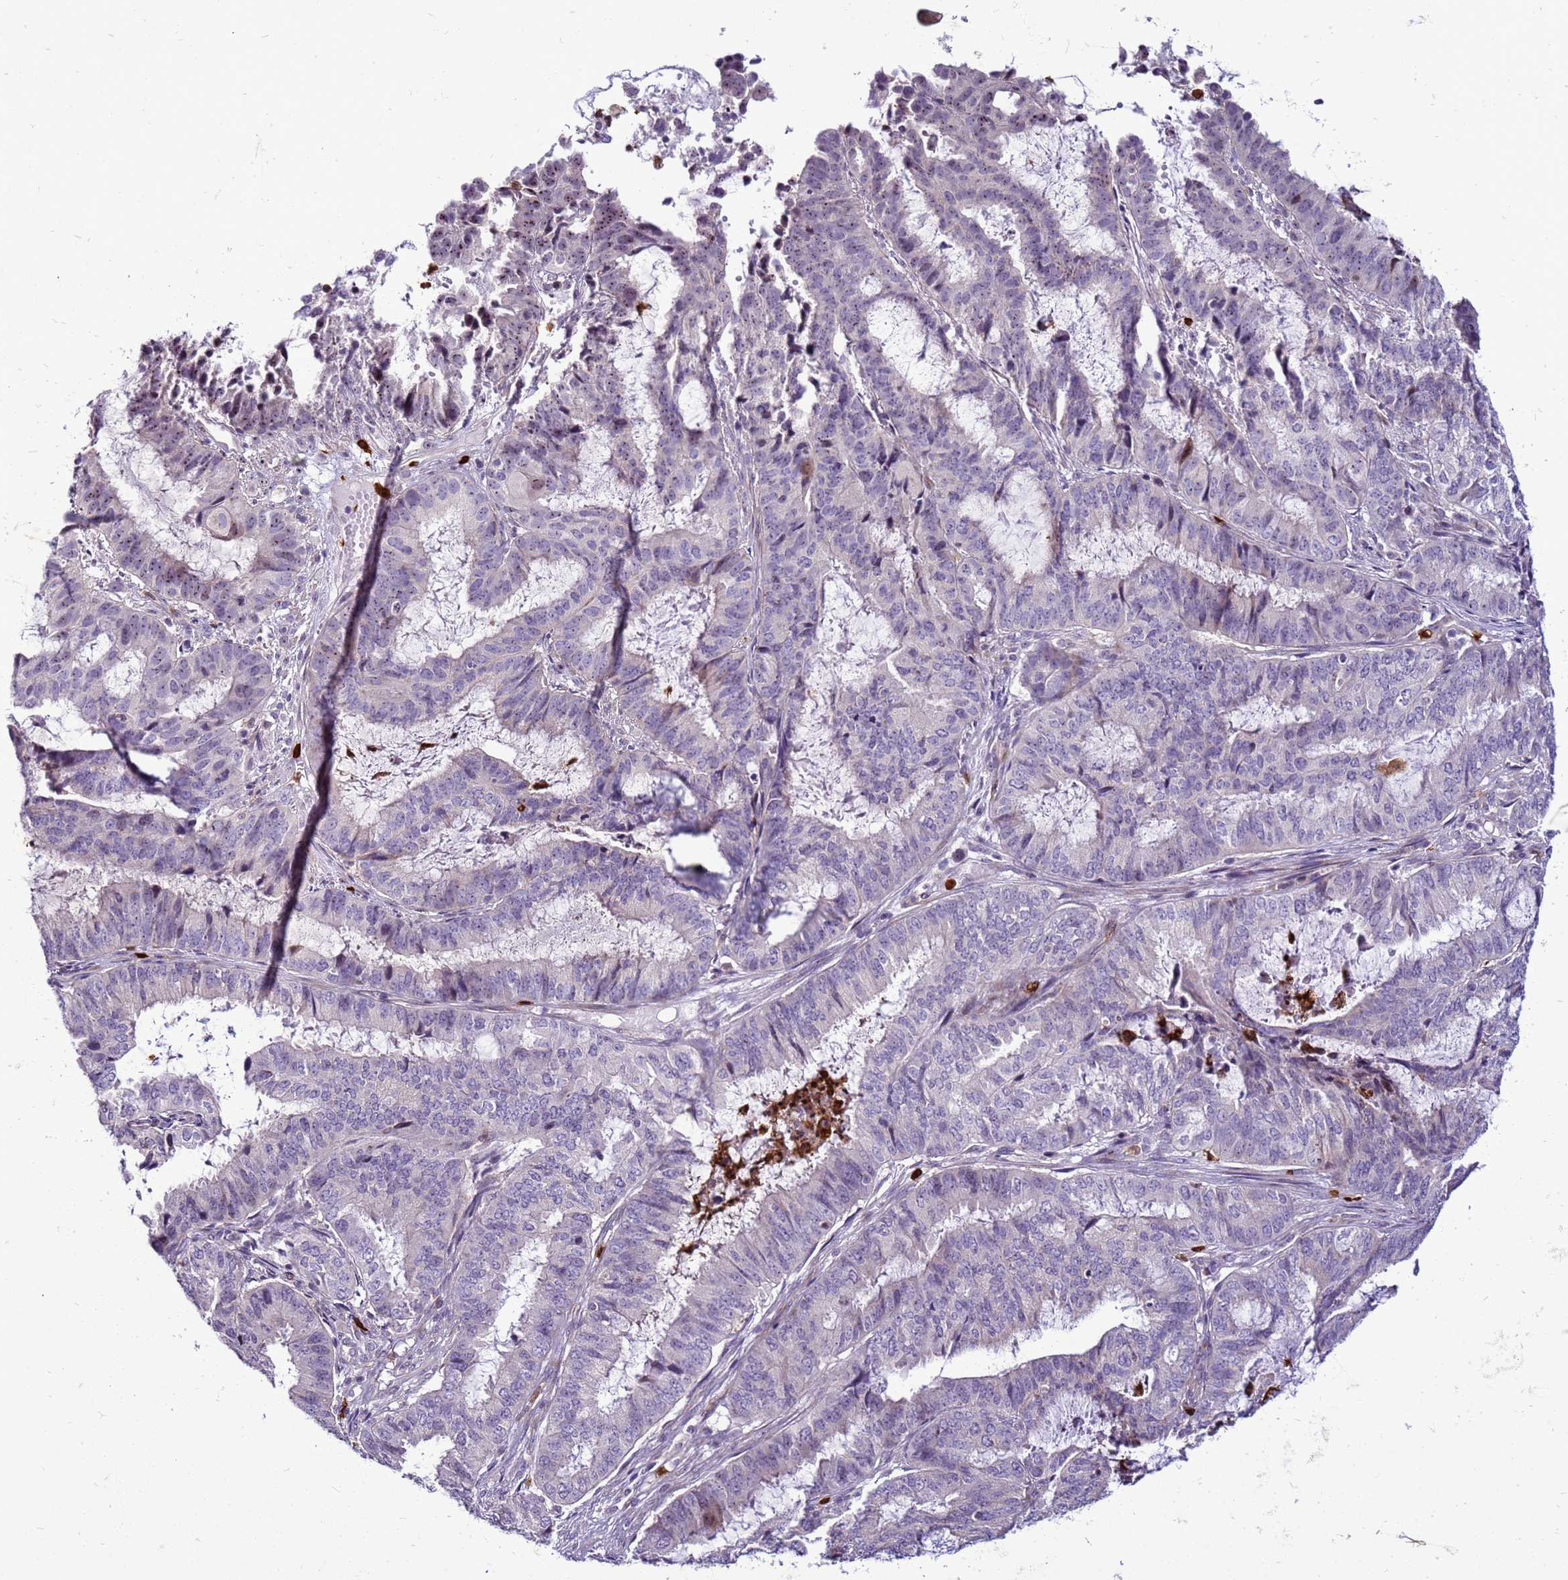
{"staining": {"intensity": "moderate", "quantity": "<25%", "location": "nuclear"}, "tissue": "endometrial cancer", "cell_type": "Tumor cells", "image_type": "cancer", "snomed": [{"axis": "morphology", "description": "Adenocarcinoma, NOS"}, {"axis": "topography", "description": "Endometrium"}], "caption": "DAB immunohistochemical staining of human endometrial cancer (adenocarcinoma) exhibits moderate nuclear protein staining in approximately <25% of tumor cells.", "gene": "VPS4B", "patient": {"sex": "female", "age": 51}}